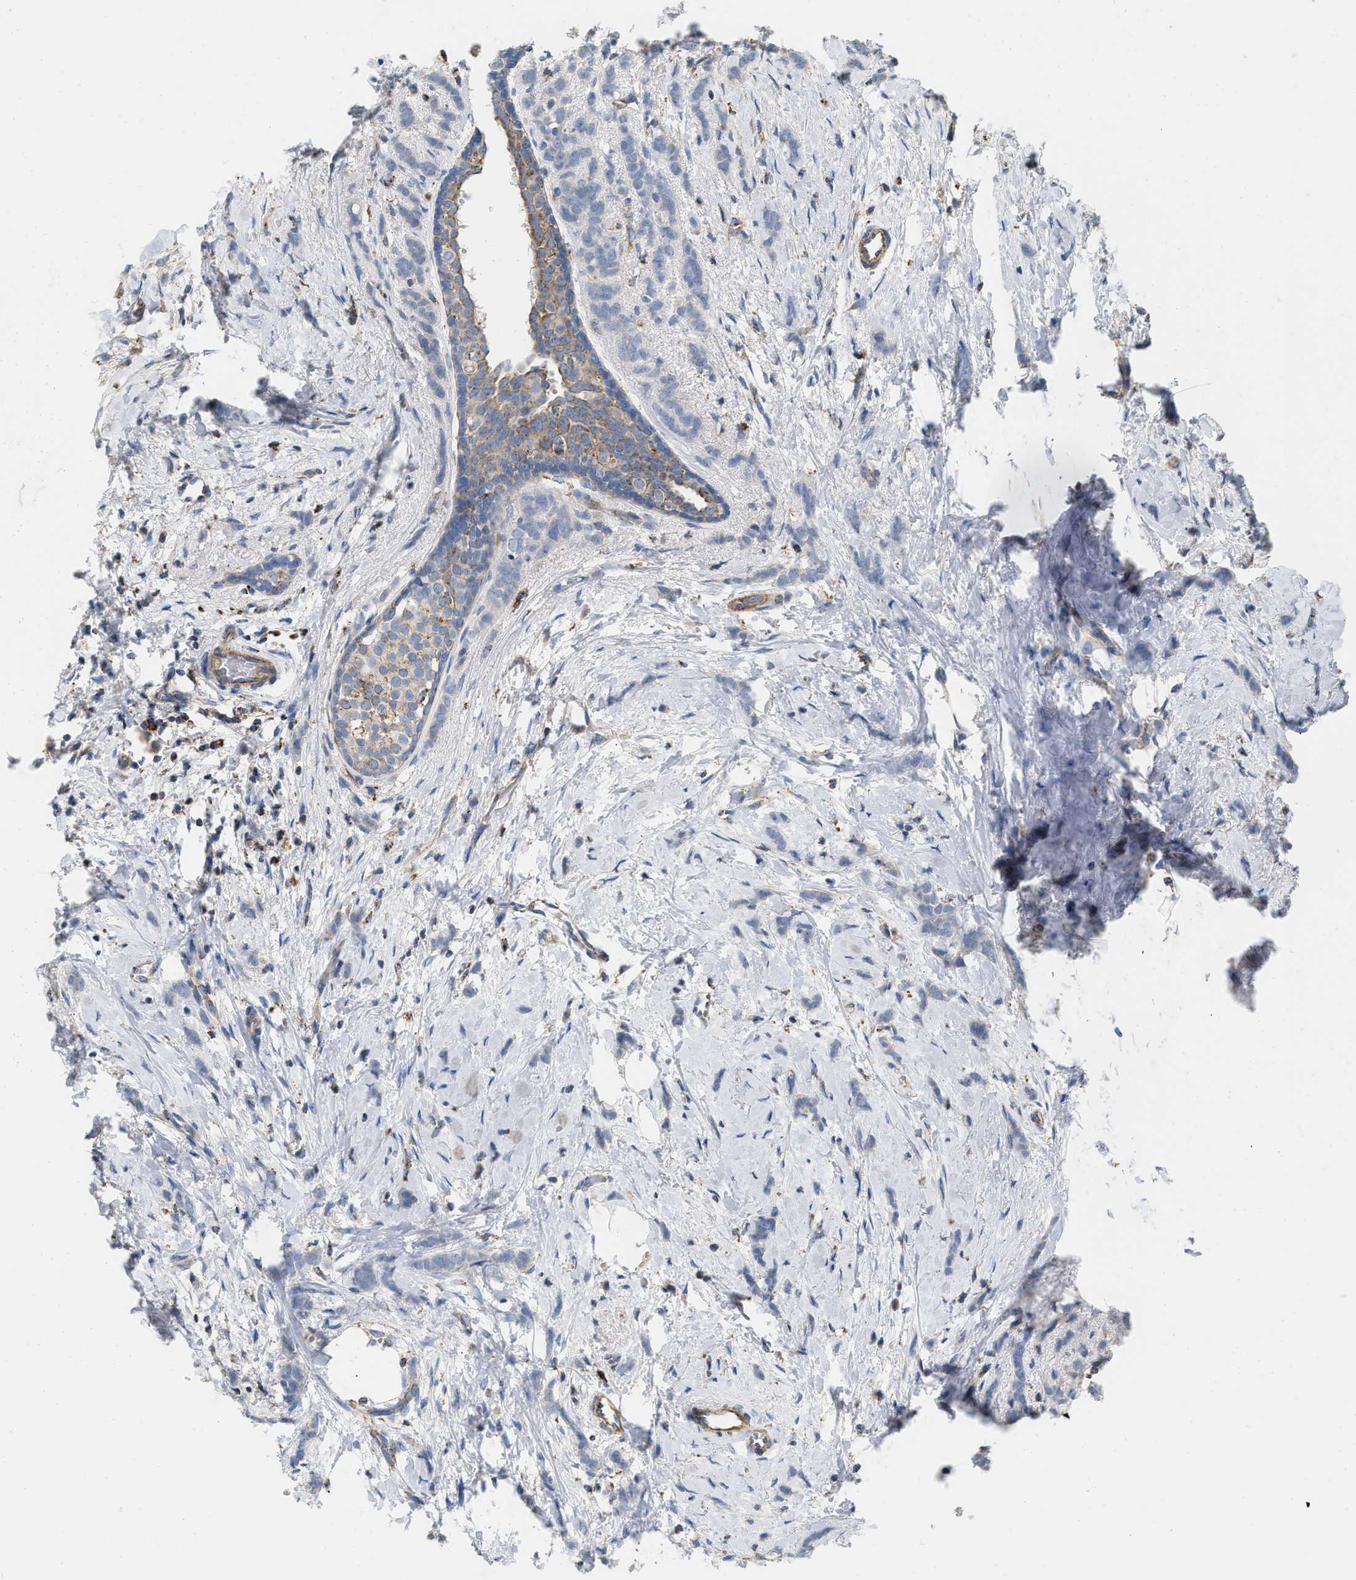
{"staining": {"intensity": "weak", "quantity": "25%-75%", "location": "cytoplasmic/membranous"}, "tissue": "breast cancer", "cell_type": "Tumor cells", "image_type": "cancer", "snomed": [{"axis": "morphology", "description": "Lobular carcinoma, in situ"}, {"axis": "morphology", "description": "Lobular carcinoma"}, {"axis": "topography", "description": "Breast"}], "caption": "Approximately 25%-75% of tumor cells in human breast cancer (lobular carcinoma) demonstrate weak cytoplasmic/membranous protein expression as visualized by brown immunohistochemical staining.", "gene": "GRB10", "patient": {"sex": "female", "age": 41}}